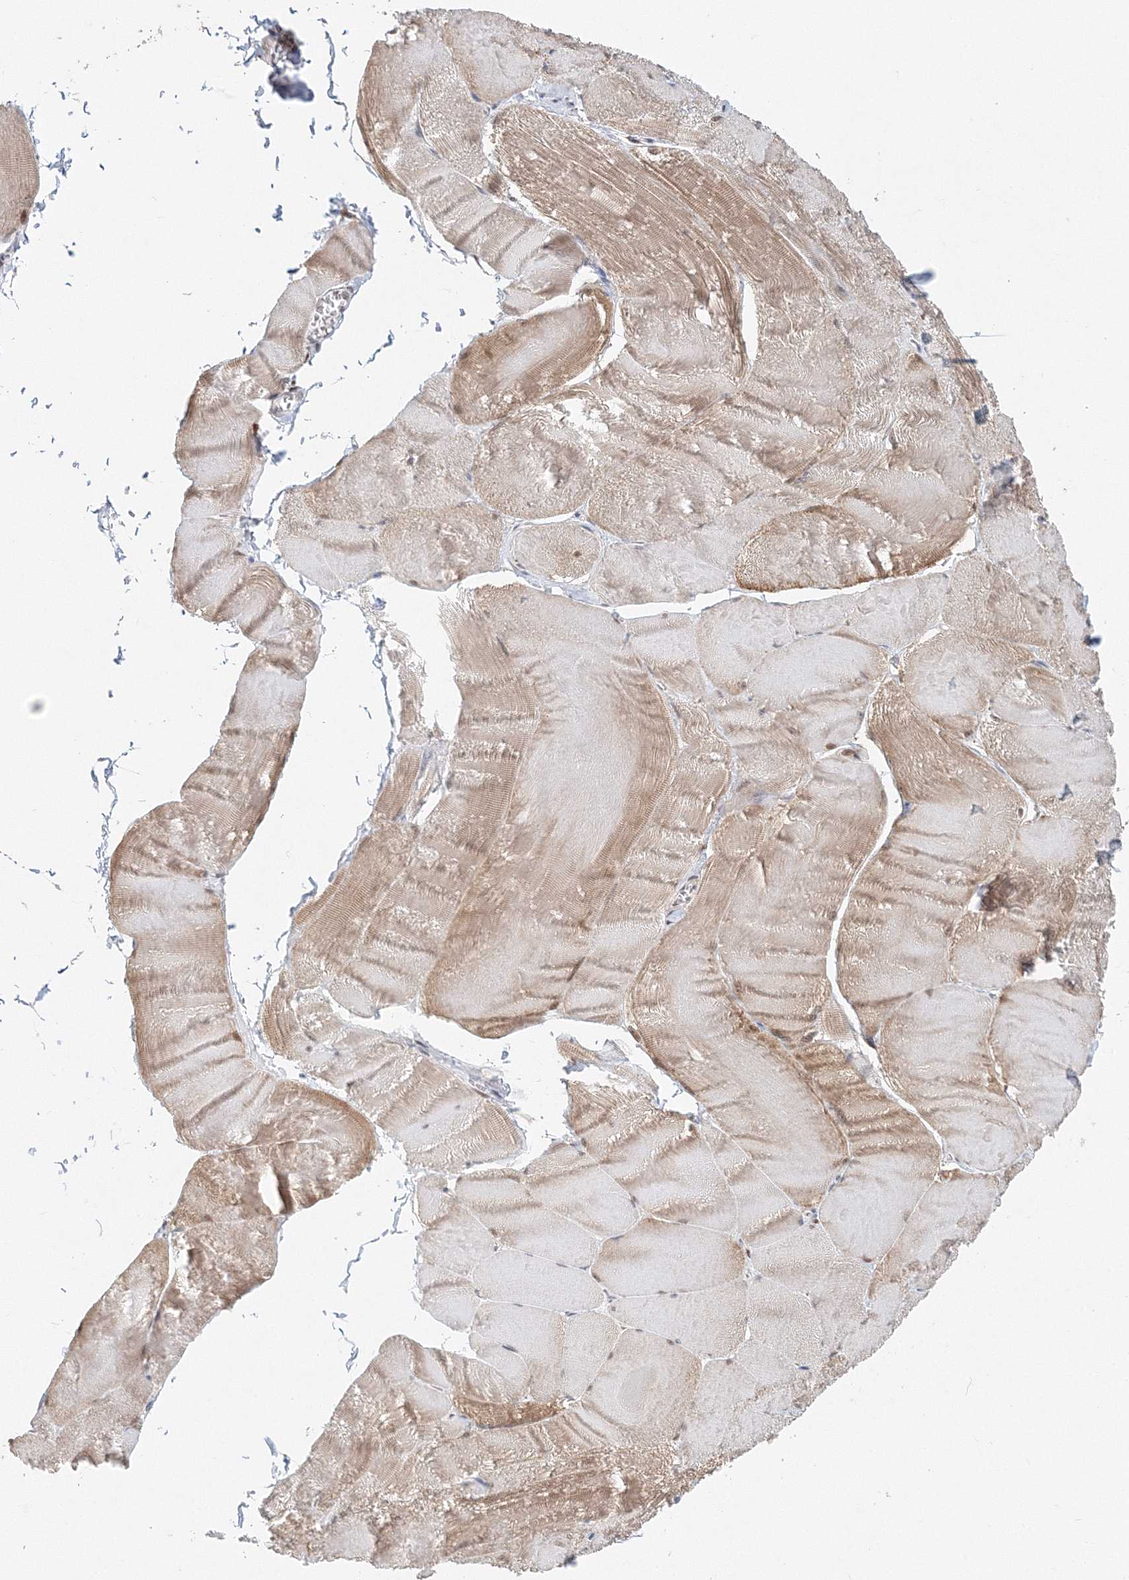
{"staining": {"intensity": "moderate", "quantity": "25%-75%", "location": "cytoplasmic/membranous"}, "tissue": "skeletal muscle", "cell_type": "Myocytes", "image_type": "normal", "snomed": [{"axis": "morphology", "description": "Normal tissue, NOS"}, {"axis": "morphology", "description": "Basal cell carcinoma"}, {"axis": "topography", "description": "Skeletal muscle"}], "caption": "The micrograph exhibits immunohistochemical staining of benign skeletal muscle. There is moderate cytoplasmic/membranous staining is present in approximately 25%-75% of myocytes.", "gene": "PSMD6", "patient": {"sex": "female", "age": 64}}